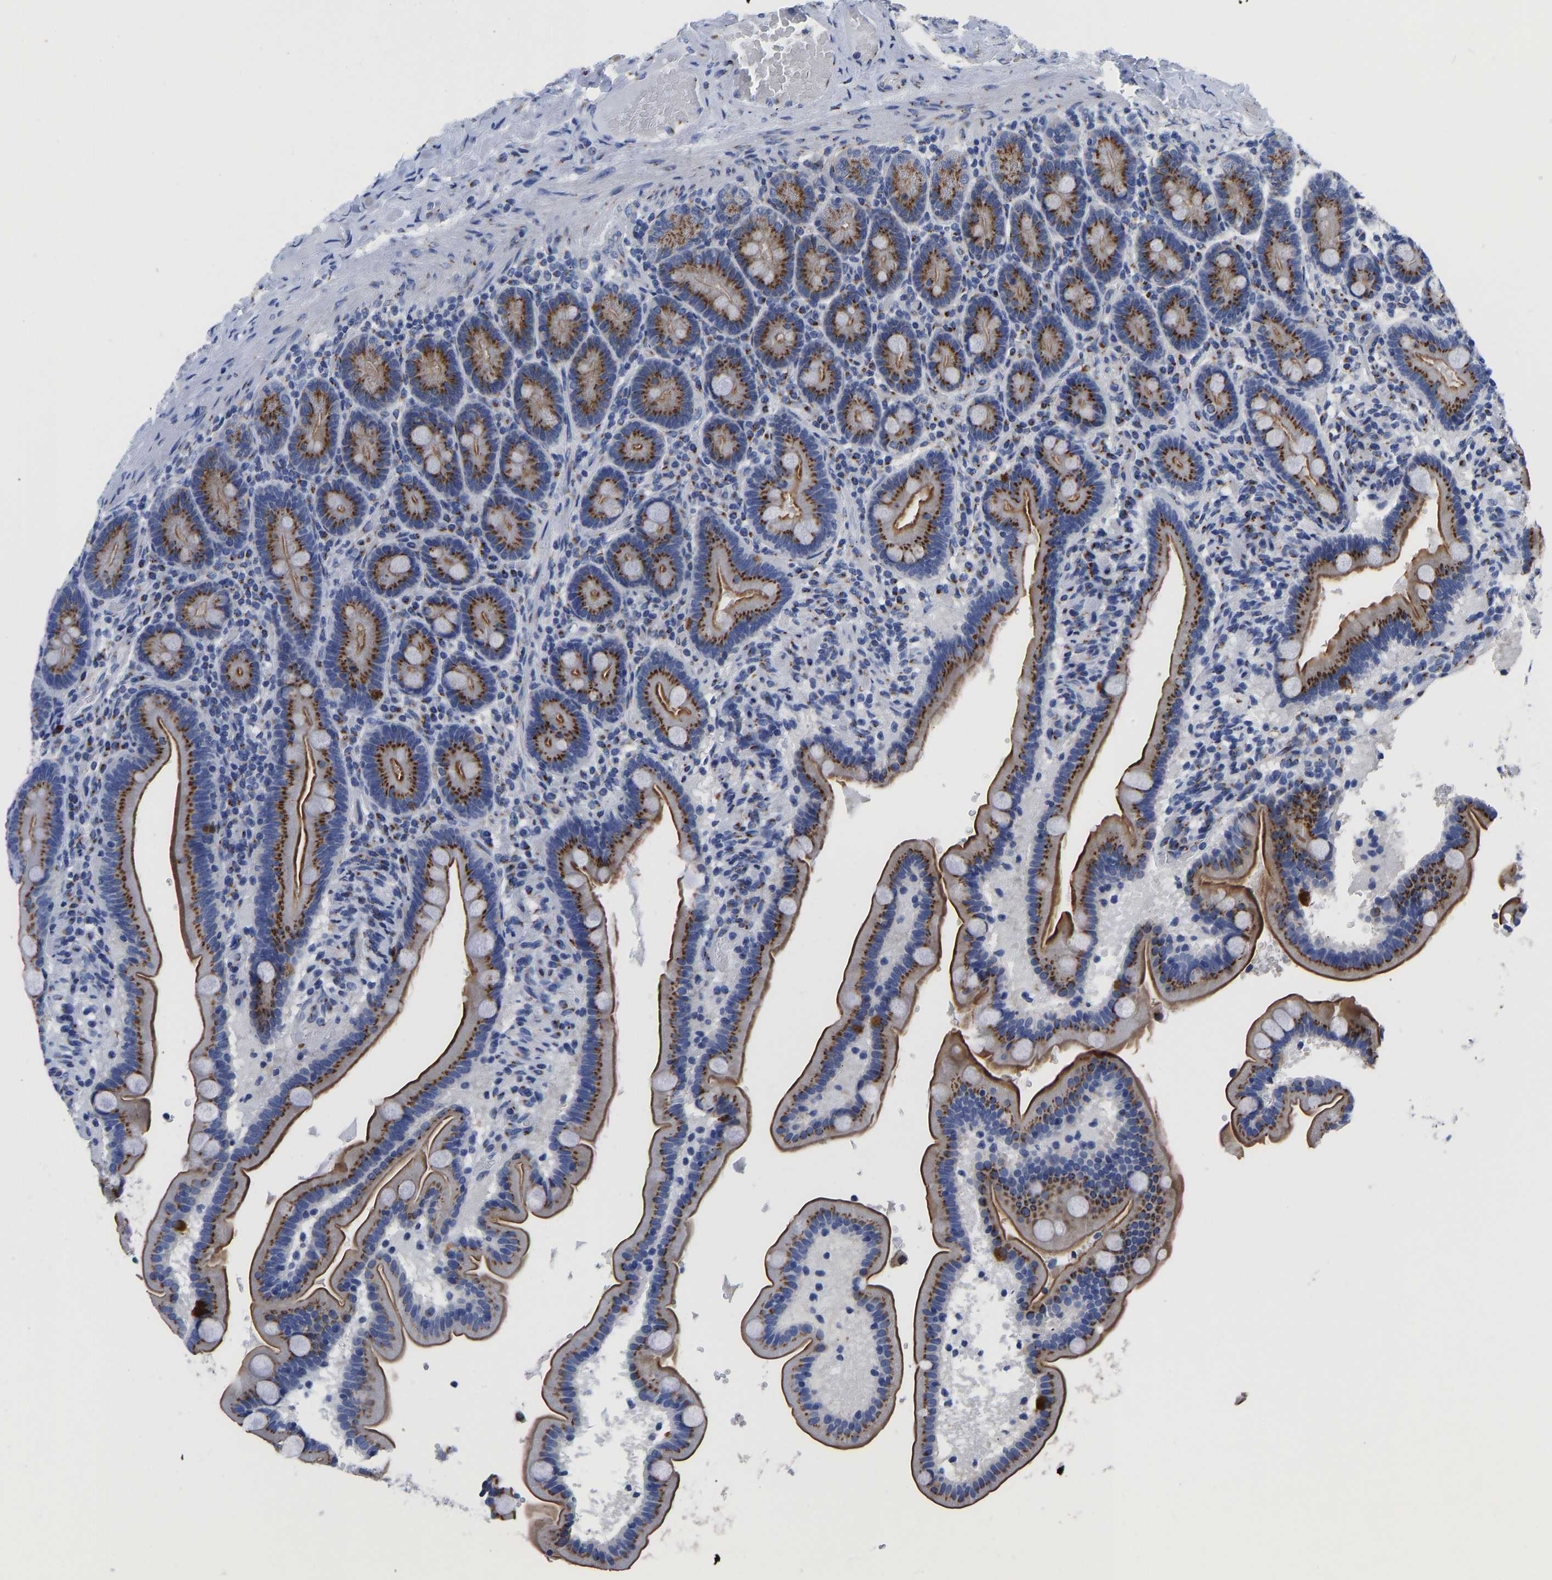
{"staining": {"intensity": "strong", "quantity": ">75%", "location": "cytoplasmic/membranous"}, "tissue": "duodenum", "cell_type": "Glandular cells", "image_type": "normal", "snomed": [{"axis": "morphology", "description": "Normal tissue, NOS"}, {"axis": "topography", "description": "Duodenum"}], "caption": "Immunohistochemistry photomicrograph of normal duodenum stained for a protein (brown), which exhibits high levels of strong cytoplasmic/membranous positivity in about >75% of glandular cells.", "gene": "TMEM87A", "patient": {"sex": "male", "age": 54}}